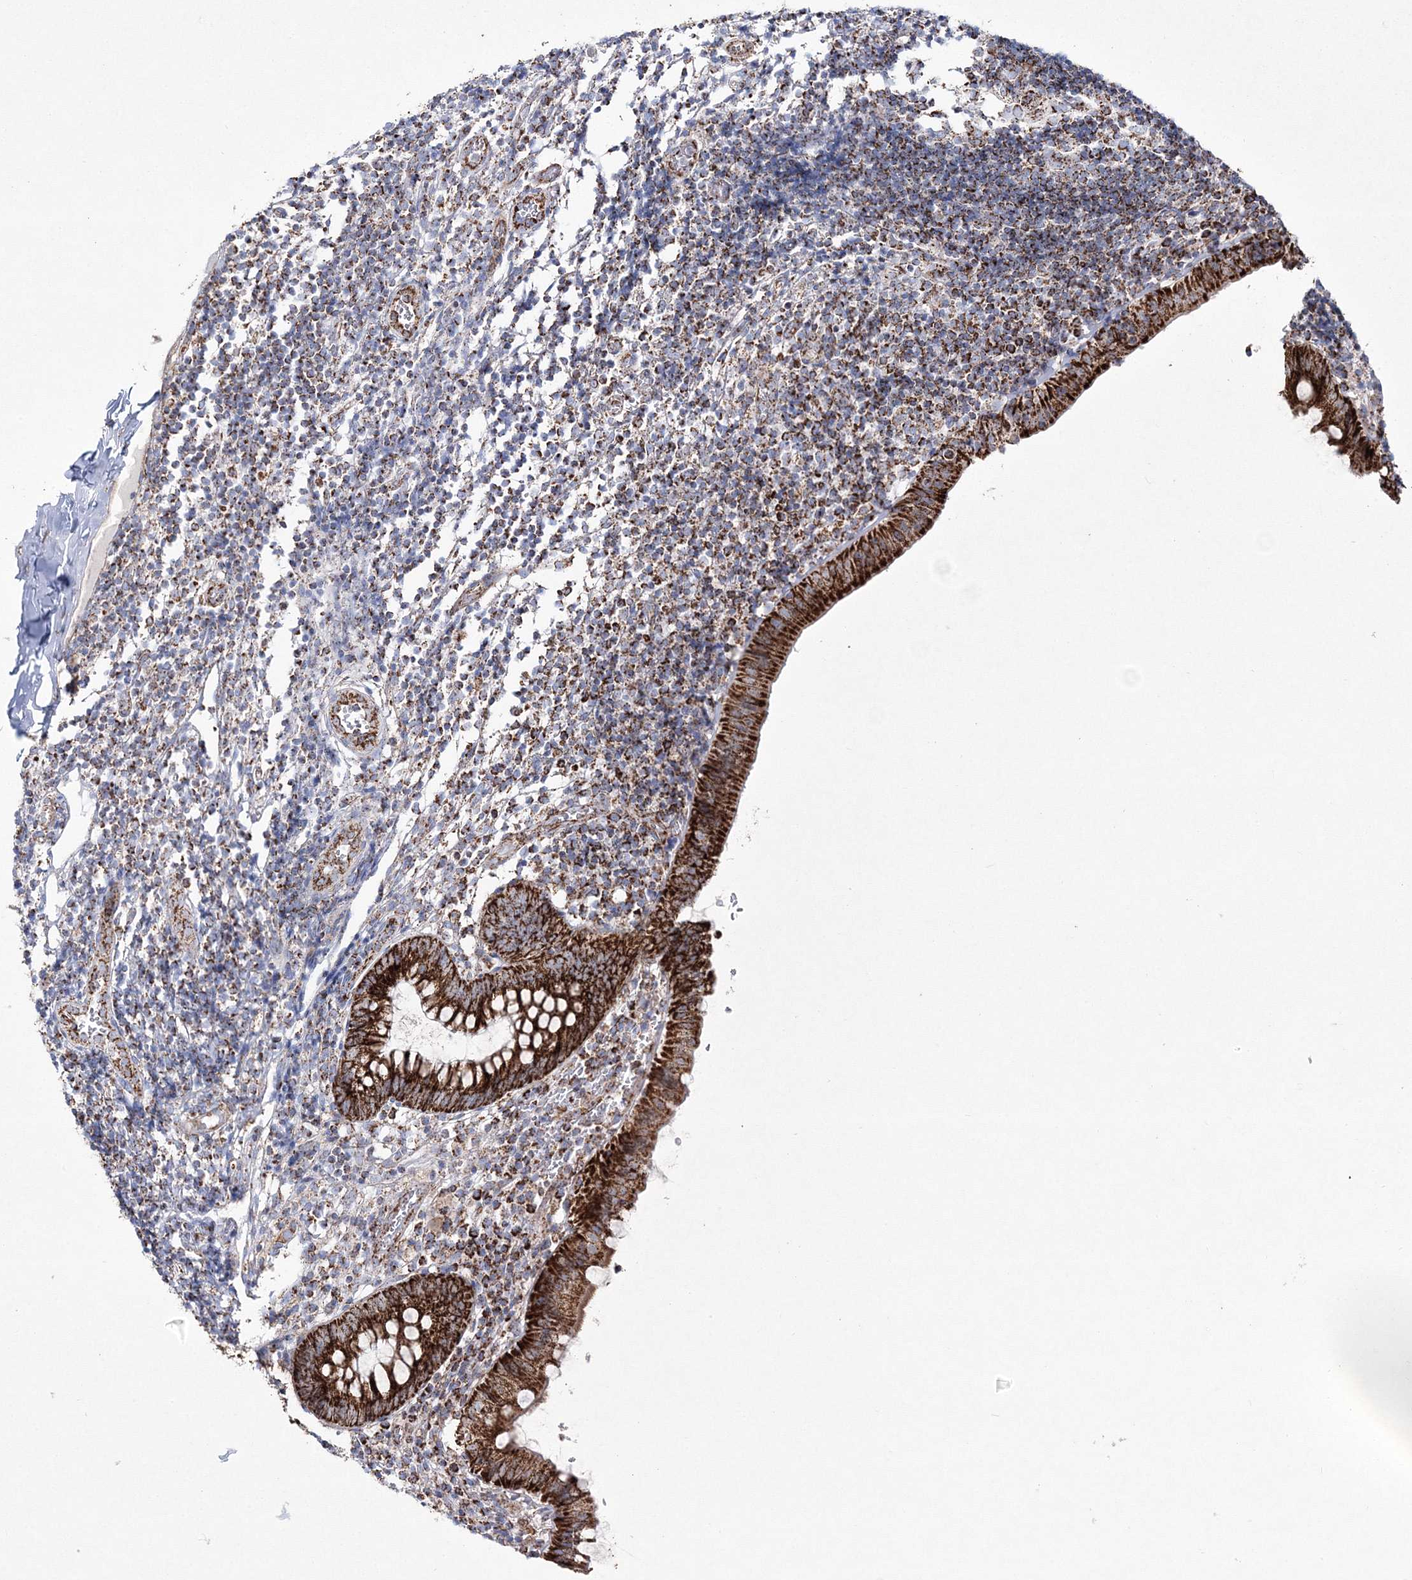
{"staining": {"intensity": "strong", "quantity": ">75%", "location": "cytoplasmic/membranous"}, "tissue": "appendix", "cell_type": "Glandular cells", "image_type": "normal", "snomed": [{"axis": "morphology", "description": "Normal tissue, NOS"}, {"axis": "topography", "description": "Appendix"}], "caption": "About >75% of glandular cells in unremarkable appendix demonstrate strong cytoplasmic/membranous protein positivity as visualized by brown immunohistochemical staining.", "gene": "HIBCH", "patient": {"sex": "male", "age": 8}}